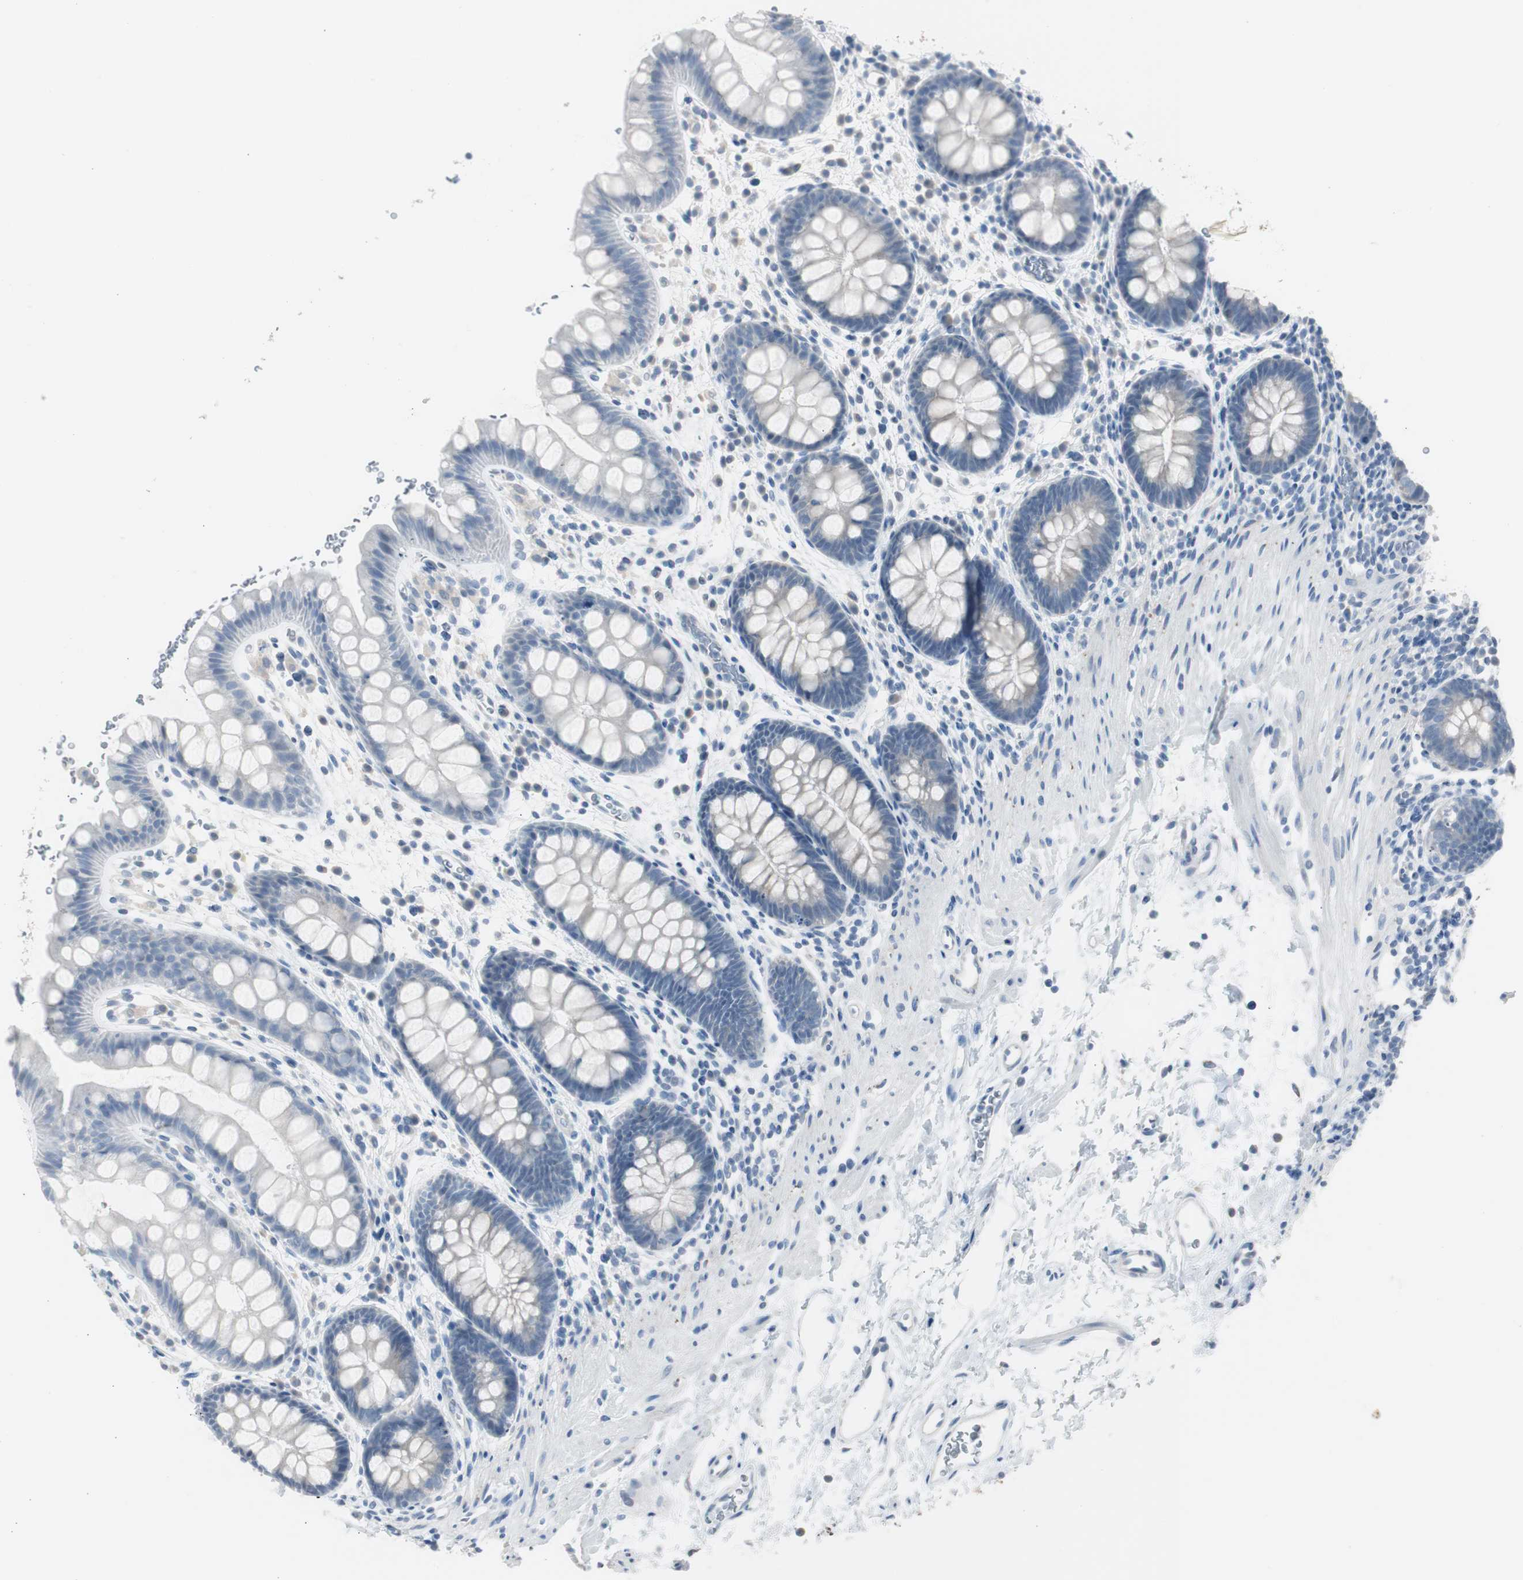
{"staining": {"intensity": "negative", "quantity": "none", "location": "none"}, "tissue": "rectum", "cell_type": "Glandular cells", "image_type": "normal", "snomed": [{"axis": "morphology", "description": "Normal tissue, NOS"}, {"axis": "topography", "description": "Rectum"}], "caption": "High power microscopy image of an IHC image of benign rectum, revealing no significant staining in glandular cells. The staining was performed using DAB (3,3'-diaminobenzidine) to visualize the protein expression in brown, while the nuclei were stained in blue with hematoxylin (Magnification: 20x).", "gene": "S100A7A", "patient": {"sex": "female", "age": 24}}